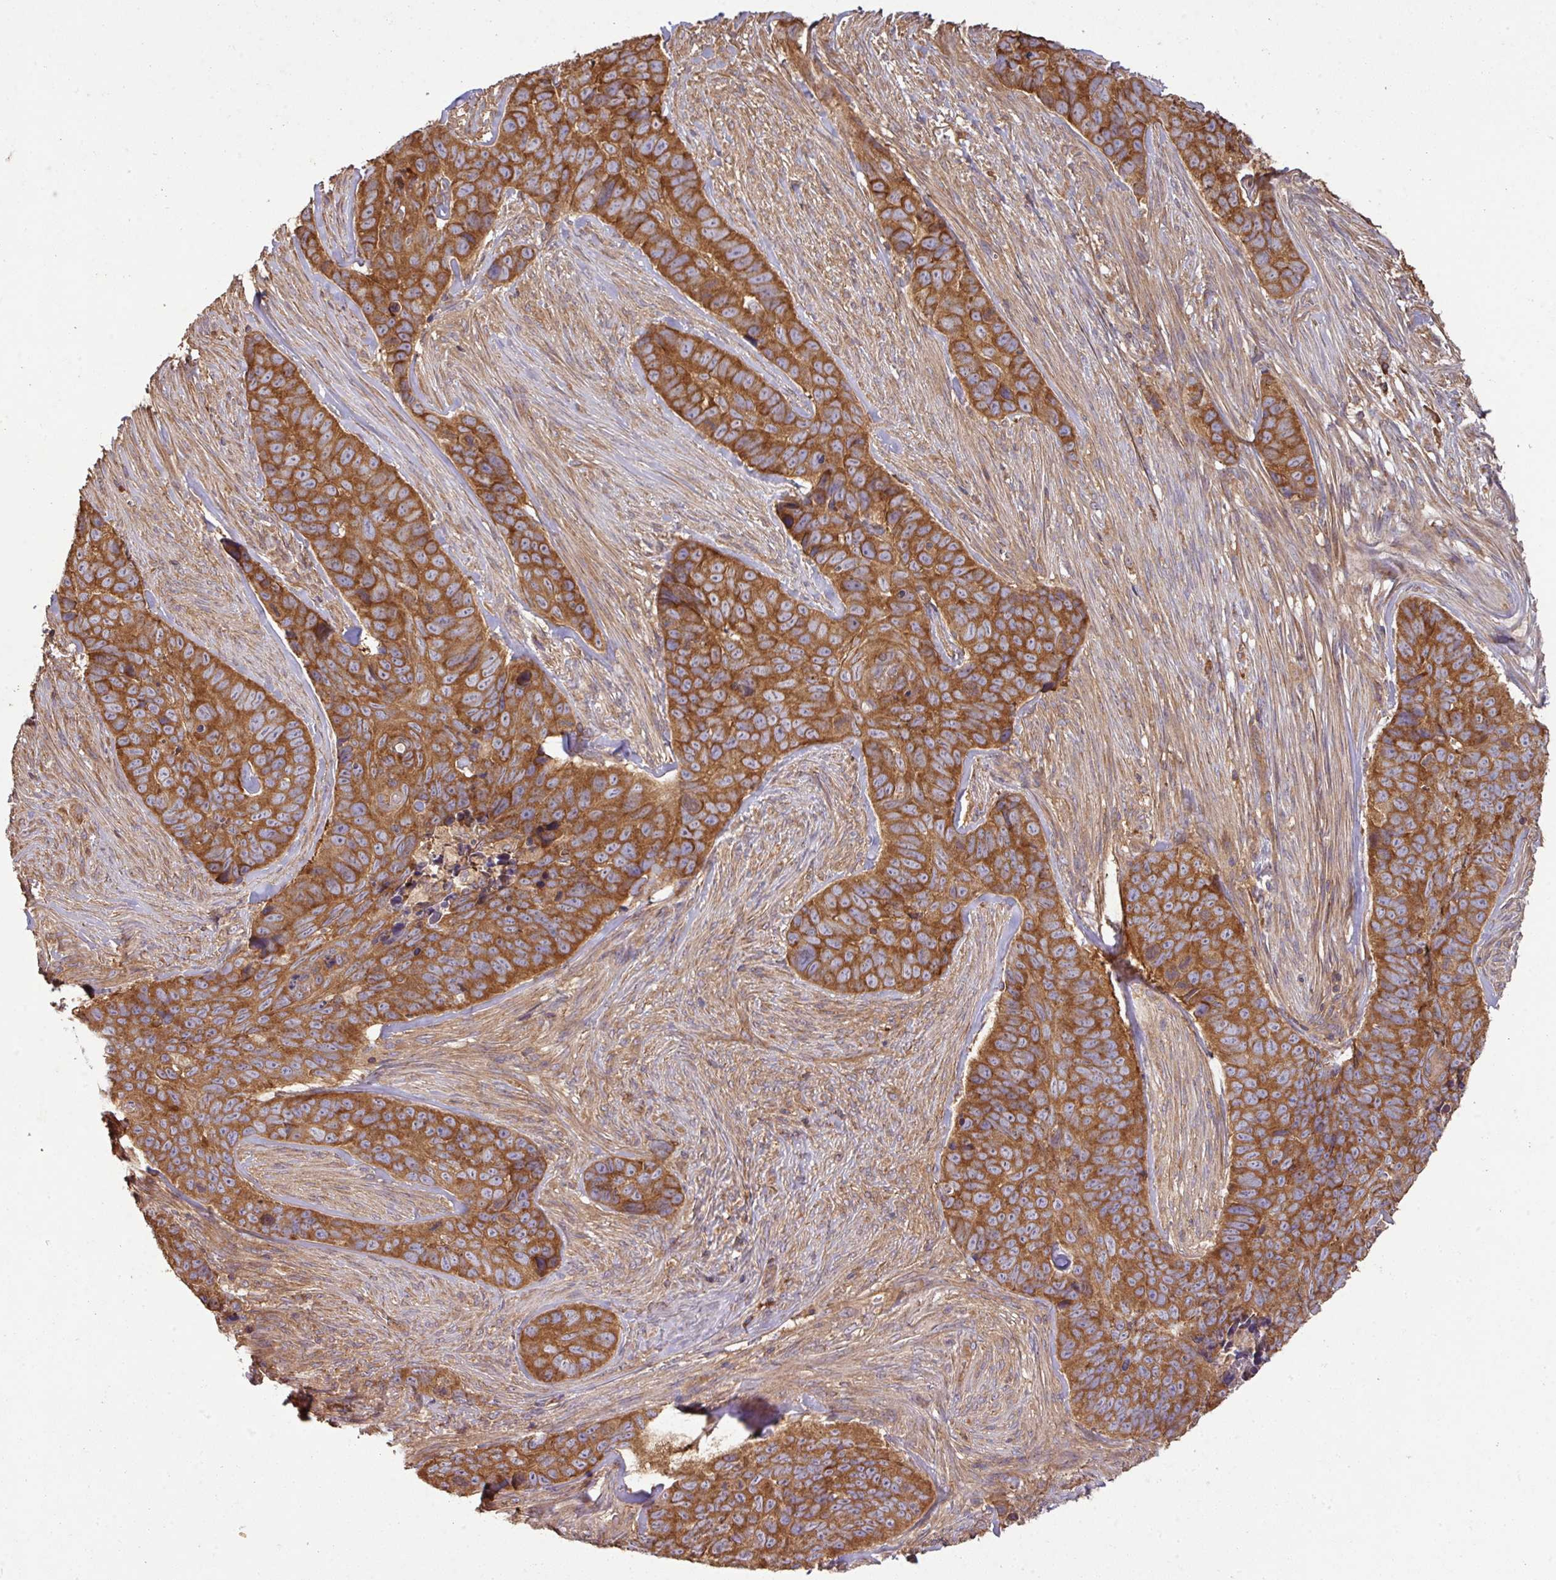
{"staining": {"intensity": "strong", "quantity": ">75%", "location": "cytoplasmic/membranous"}, "tissue": "skin cancer", "cell_type": "Tumor cells", "image_type": "cancer", "snomed": [{"axis": "morphology", "description": "Basal cell carcinoma"}, {"axis": "topography", "description": "Skin"}], "caption": "A high-resolution image shows immunohistochemistry (IHC) staining of skin basal cell carcinoma, which demonstrates strong cytoplasmic/membranous staining in approximately >75% of tumor cells. (Stains: DAB (3,3'-diaminobenzidine) in brown, nuclei in blue, Microscopy: brightfield microscopy at high magnification).", "gene": "GSPT1", "patient": {"sex": "female", "age": 82}}